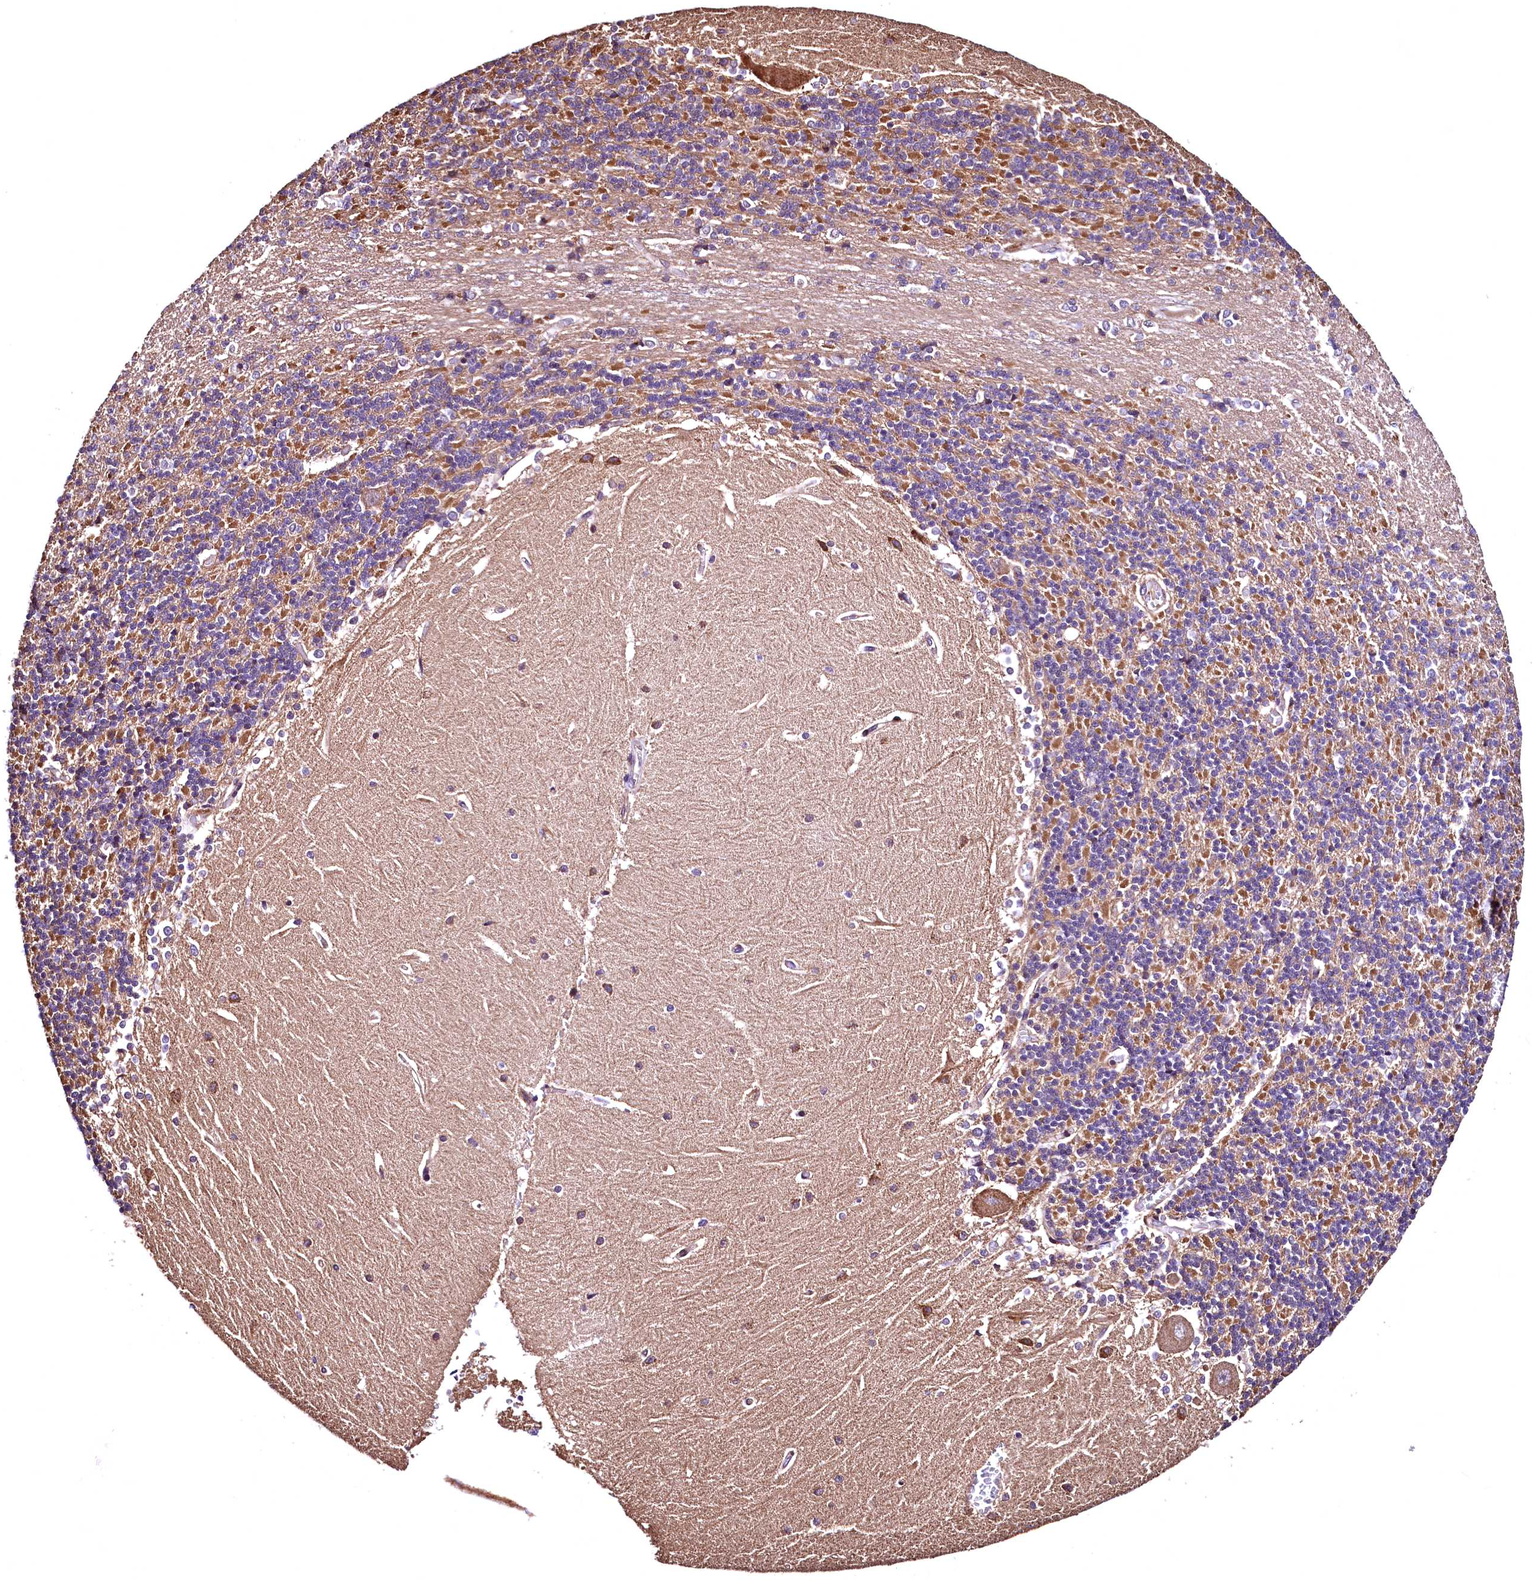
{"staining": {"intensity": "moderate", "quantity": "25%-75%", "location": "cytoplasmic/membranous"}, "tissue": "cerebellum", "cell_type": "Cells in granular layer", "image_type": "normal", "snomed": [{"axis": "morphology", "description": "Normal tissue, NOS"}, {"axis": "topography", "description": "Cerebellum"}], "caption": "IHC of unremarkable cerebellum reveals medium levels of moderate cytoplasmic/membranous expression in approximately 25%-75% of cells in granular layer. The protein is stained brown, and the nuclei are stained in blue (DAB (3,3'-diaminobenzidine) IHC with brightfield microscopy, high magnification).", "gene": "LRSAM1", "patient": {"sex": "male", "age": 37}}